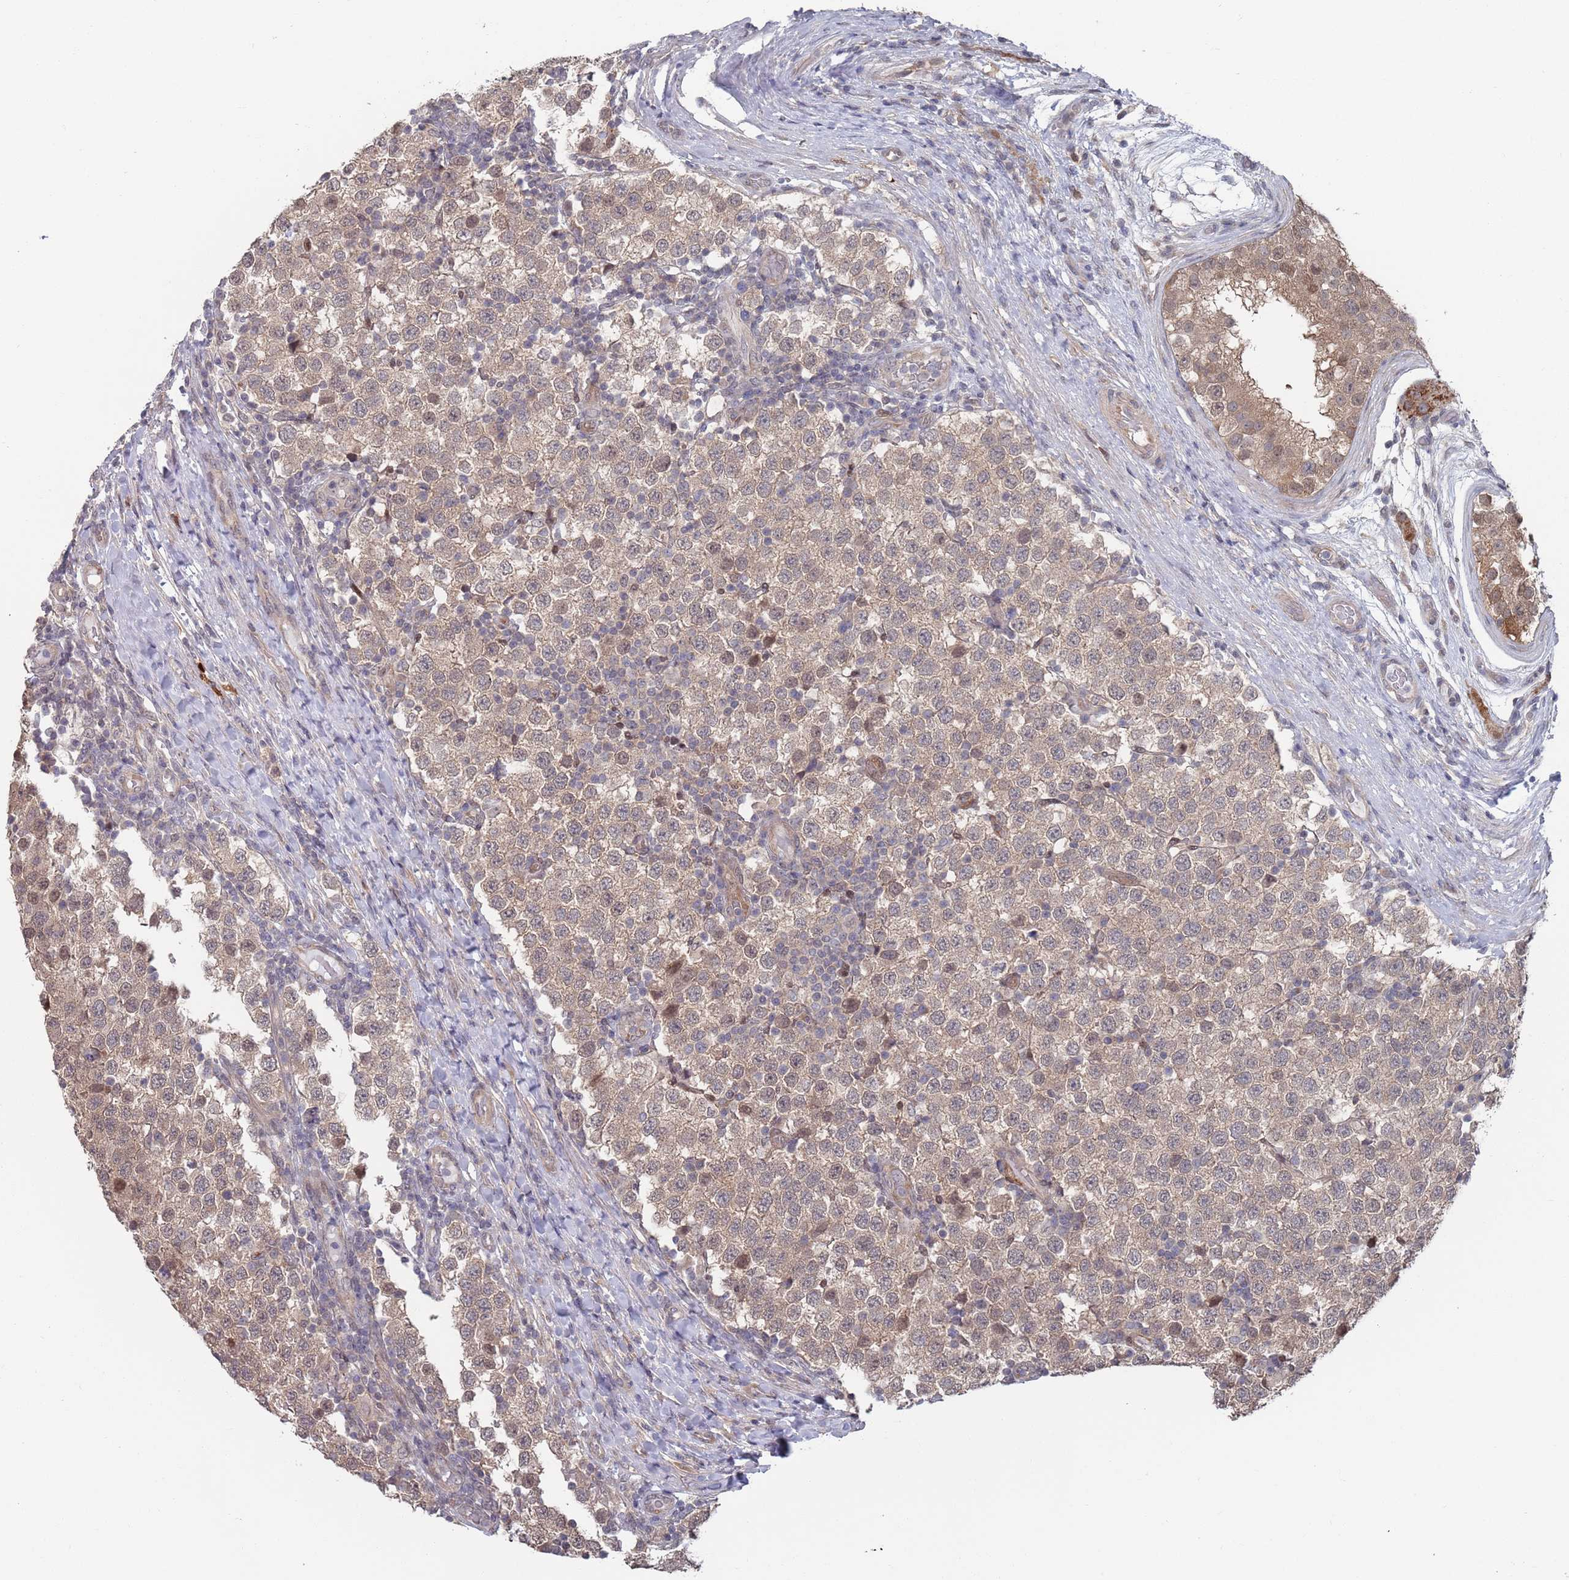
{"staining": {"intensity": "weak", "quantity": "25%-75%", "location": "cytoplasmic/membranous"}, "tissue": "testis cancer", "cell_type": "Tumor cells", "image_type": "cancer", "snomed": [{"axis": "morphology", "description": "Seminoma, NOS"}, {"axis": "topography", "description": "Testis"}], "caption": "About 25%-75% of tumor cells in testis cancer show weak cytoplasmic/membranous protein positivity as visualized by brown immunohistochemical staining.", "gene": "DGKD", "patient": {"sex": "male", "age": 34}}